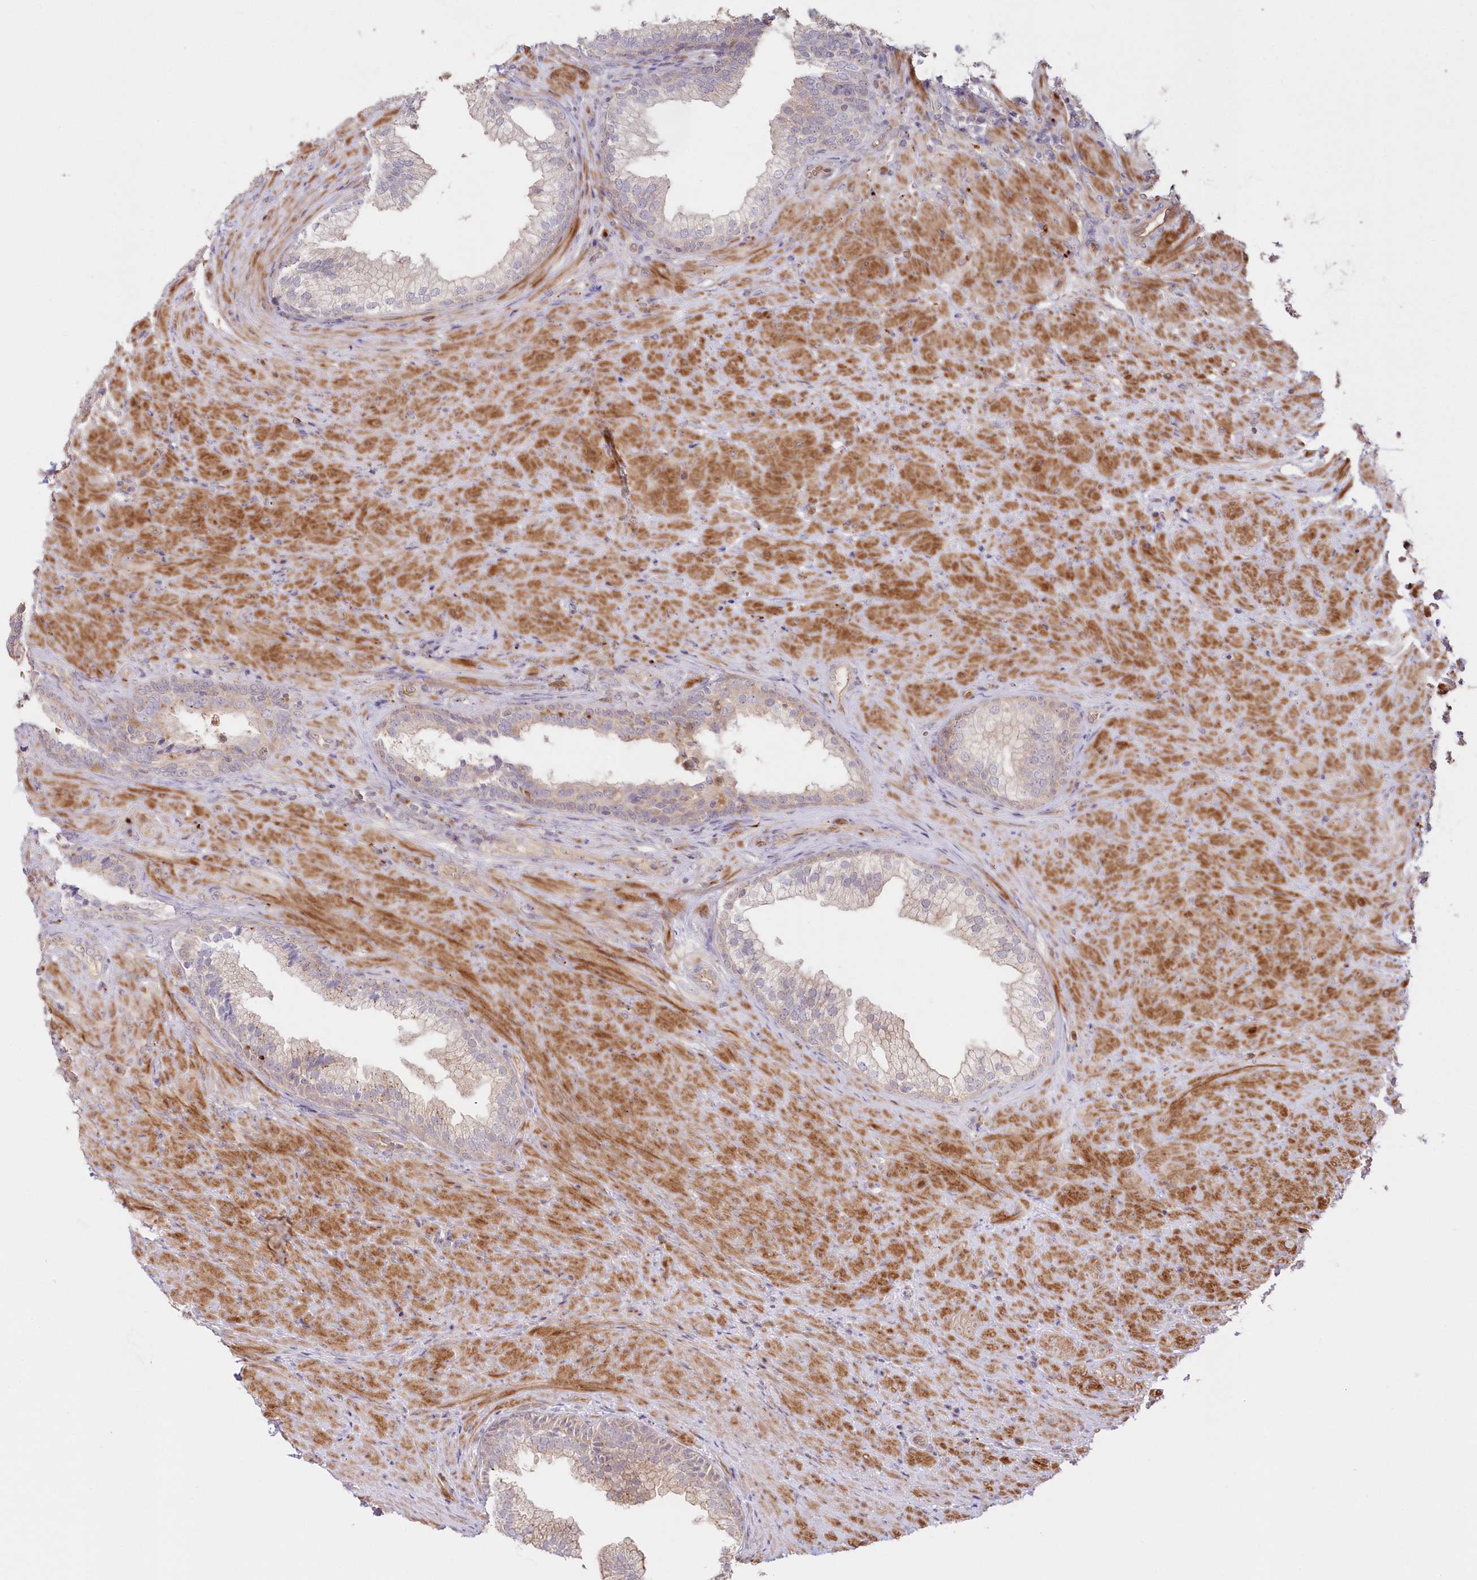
{"staining": {"intensity": "weak", "quantity": "25%-75%", "location": "cytoplasmic/membranous"}, "tissue": "prostate", "cell_type": "Glandular cells", "image_type": "normal", "snomed": [{"axis": "morphology", "description": "Normal tissue, NOS"}, {"axis": "topography", "description": "Prostate"}], "caption": "Immunohistochemistry (IHC) (DAB) staining of normal prostate reveals weak cytoplasmic/membranous protein expression in about 25%-75% of glandular cells.", "gene": "GBE1", "patient": {"sex": "male", "age": 76}}